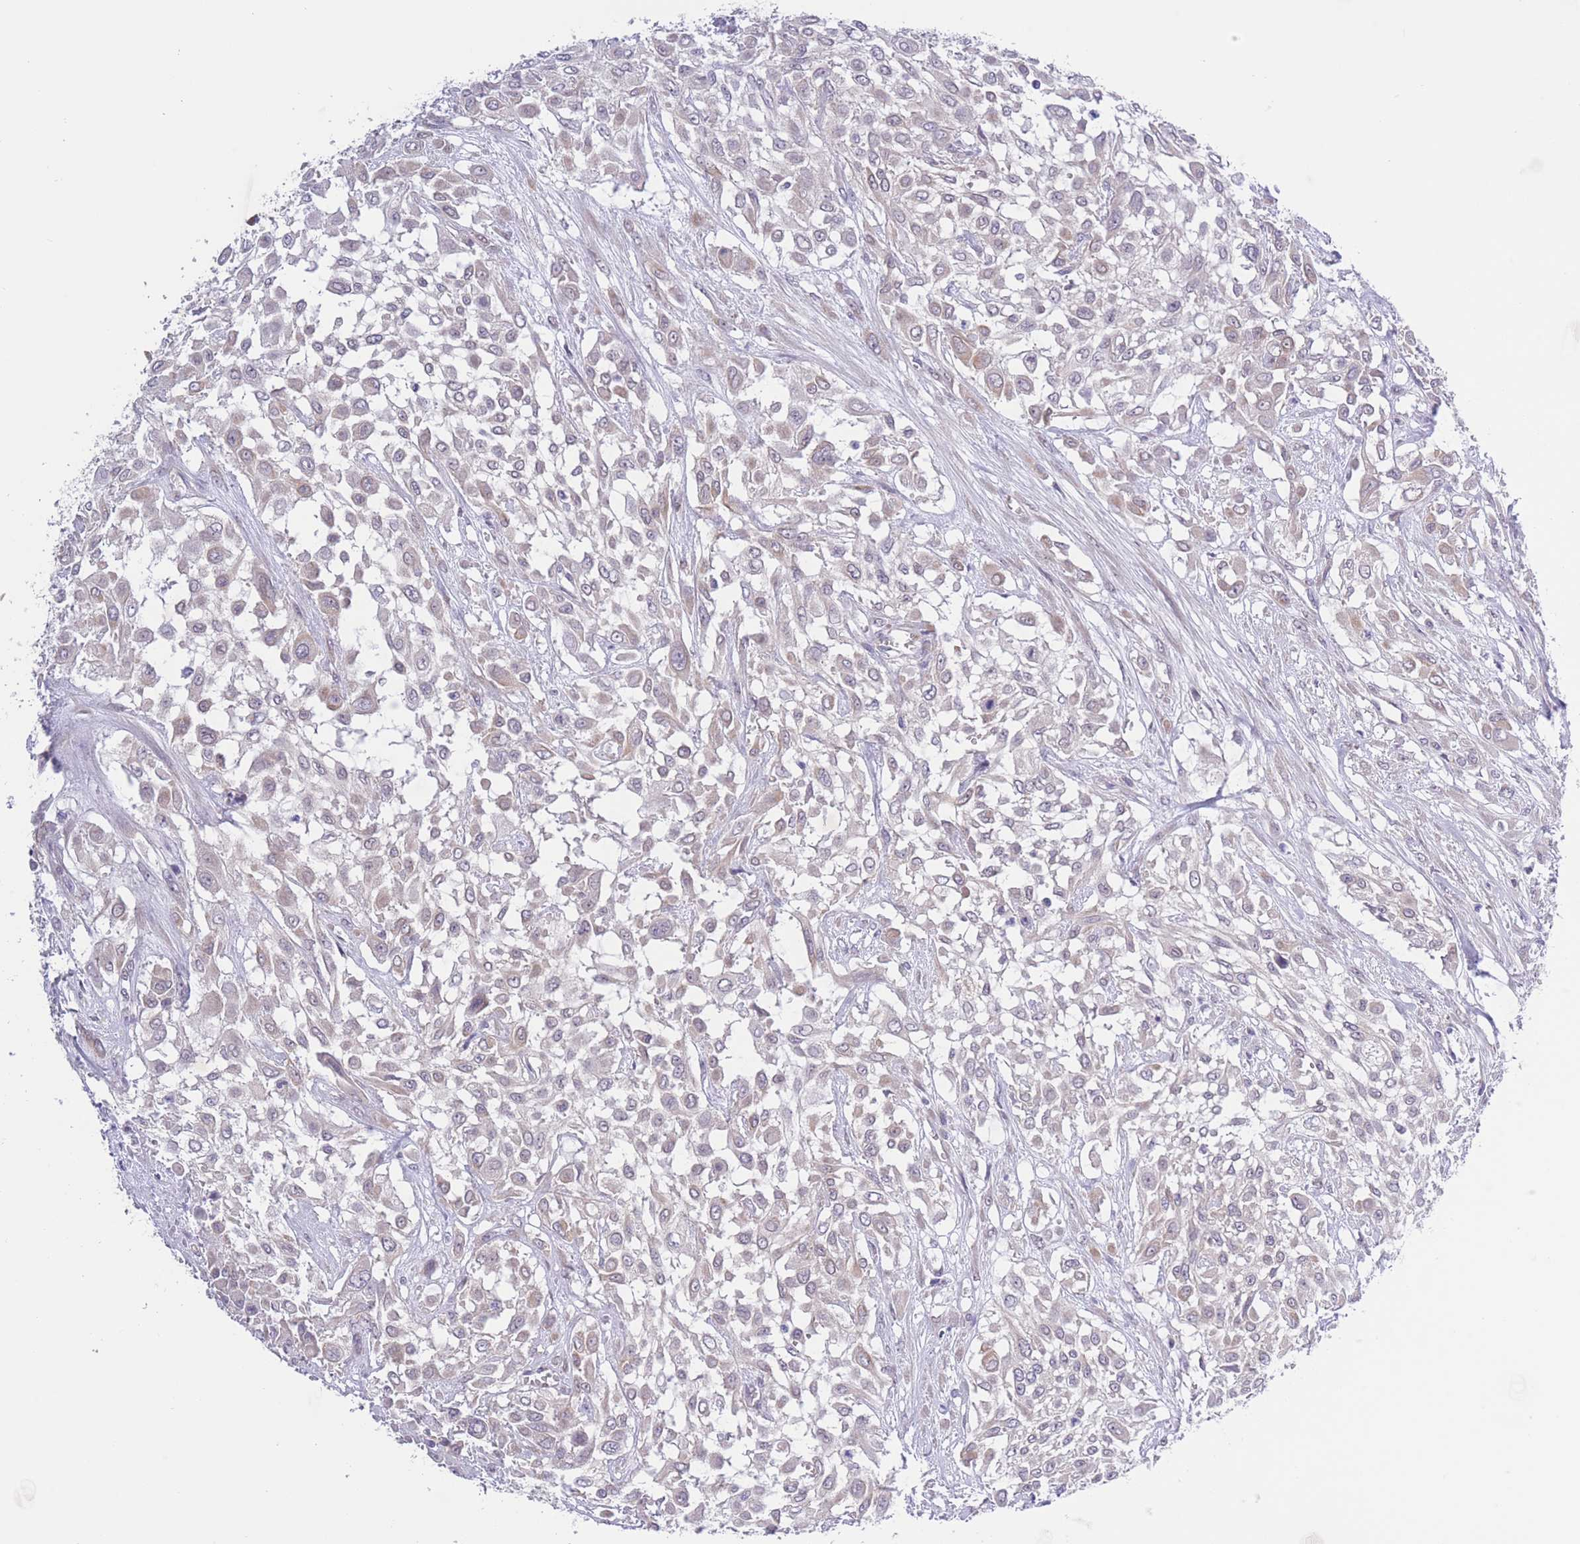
{"staining": {"intensity": "weak", "quantity": "<25%", "location": "cytoplasmic/membranous"}, "tissue": "urothelial cancer", "cell_type": "Tumor cells", "image_type": "cancer", "snomed": [{"axis": "morphology", "description": "Urothelial carcinoma, High grade"}, {"axis": "topography", "description": "Urinary bladder"}], "caption": "Urothelial cancer stained for a protein using immunohistochemistry (IHC) demonstrates no positivity tumor cells.", "gene": "WWOX", "patient": {"sex": "male", "age": 57}}